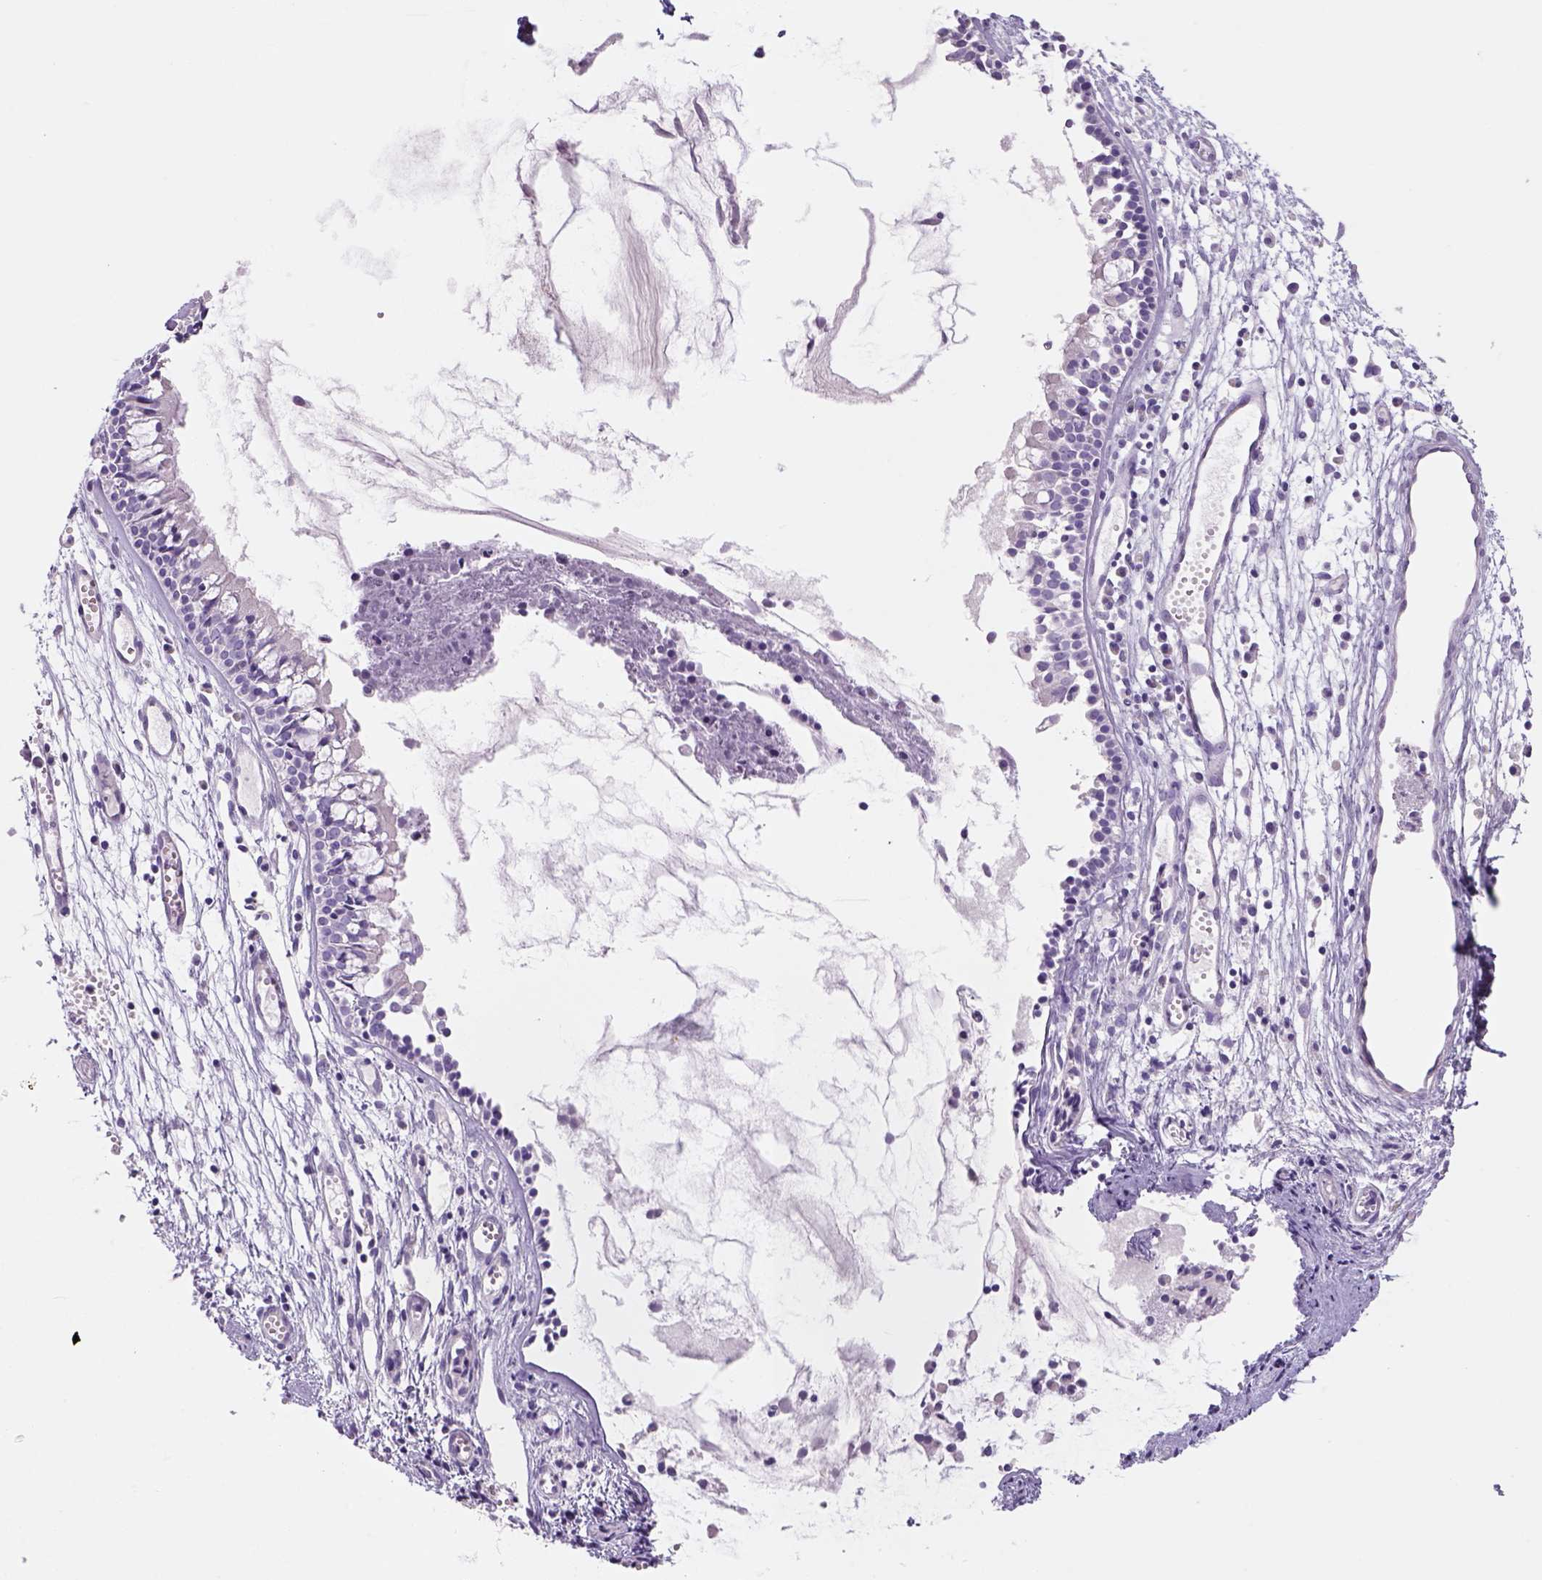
{"staining": {"intensity": "negative", "quantity": "none", "location": "none"}, "tissue": "nasopharynx", "cell_type": "Respiratory epithelial cells", "image_type": "normal", "snomed": [{"axis": "morphology", "description": "Normal tissue, NOS"}, {"axis": "topography", "description": "Nasopharynx"}], "caption": "High power microscopy photomicrograph of an immunohistochemistry (IHC) image of unremarkable nasopharynx, revealing no significant staining in respiratory epithelial cells. (Stains: DAB (3,3'-diaminobenzidine) immunohistochemistry with hematoxylin counter stain, Microscopy: brightfield microscopy at high magnification).", "gene": "TENM4", "patient": {"sex": "male", "age": 31}}